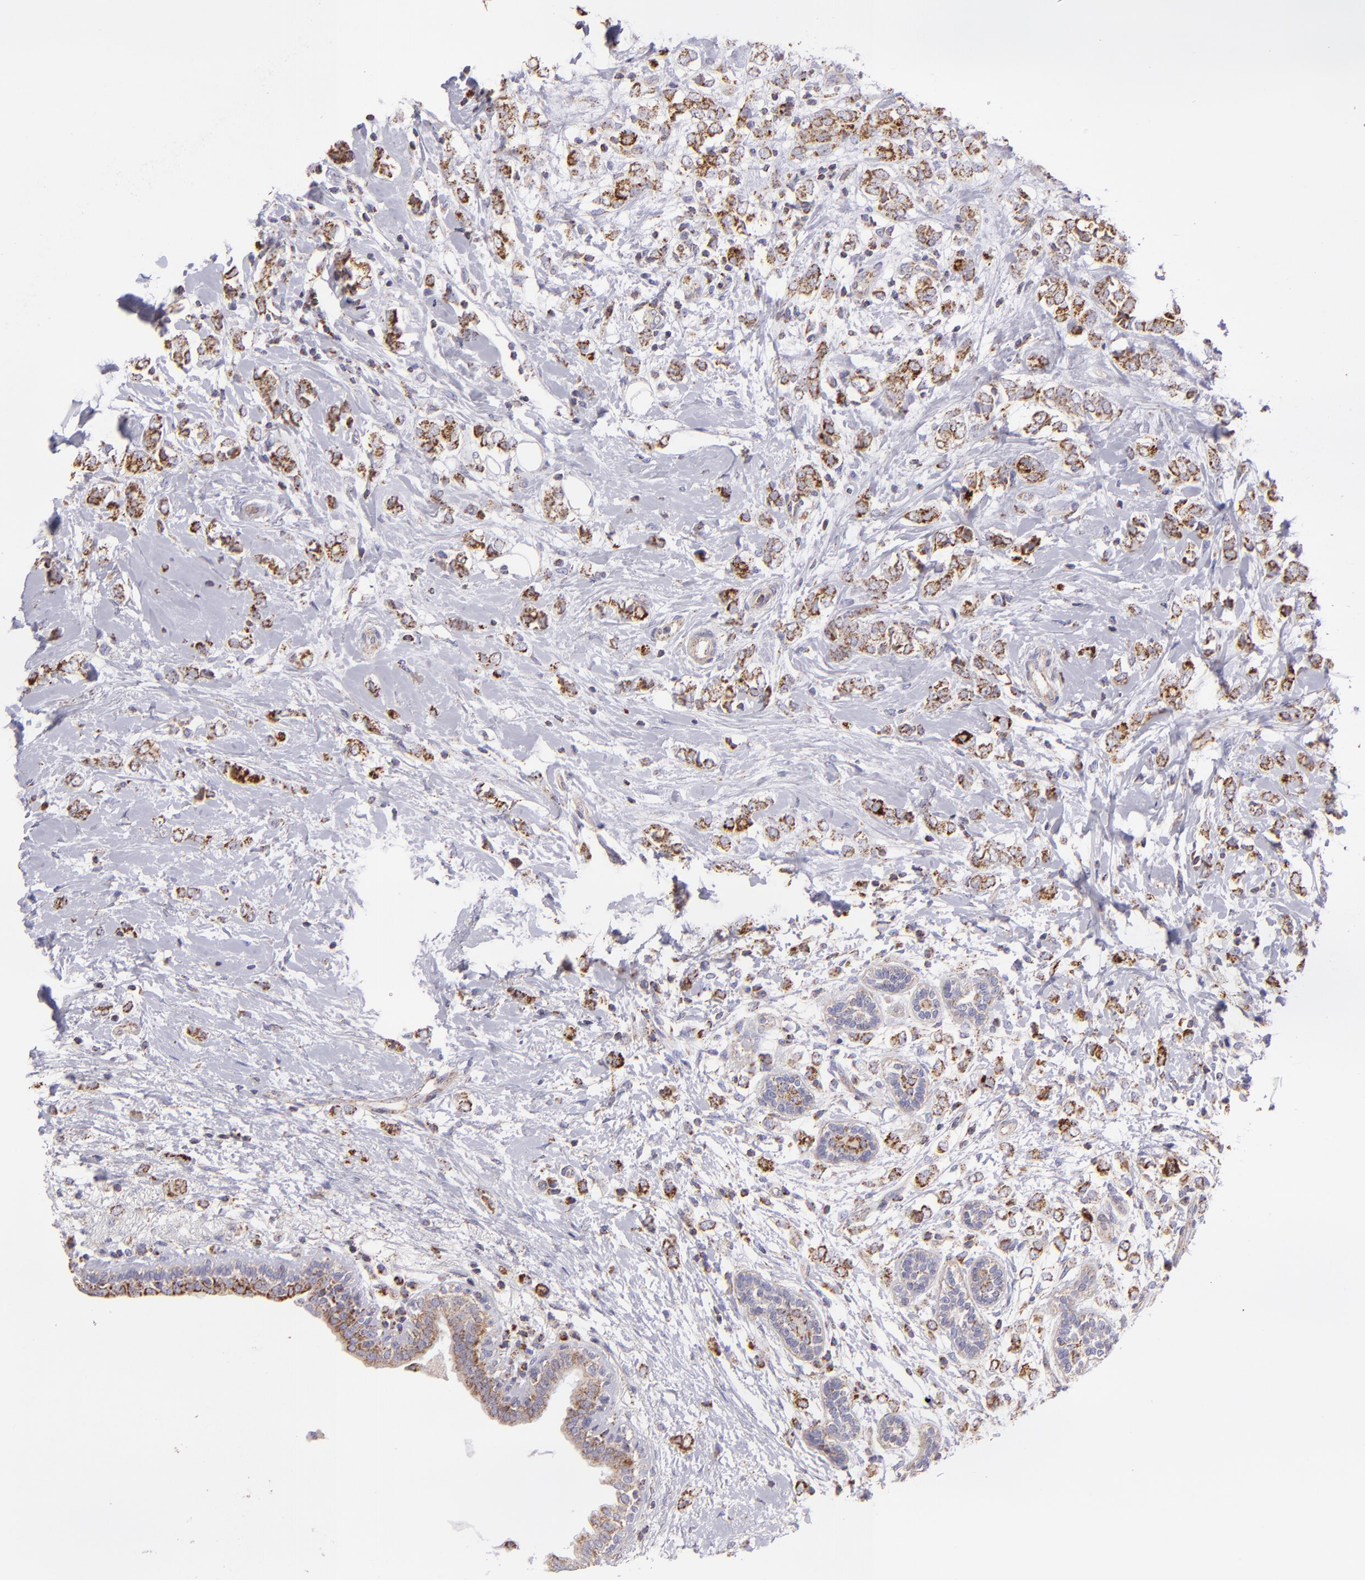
{"staining": {"intensity": "moderate", "quantity": ">75%", "location": "cytoplasmic/membranous"}, "tissue": "breast cancer", "cell_type": "Tumor cells", "image_type": "cancer", "snomed": [{"axis": "morphology", "description": "Normal tissue, NOS"}, {"axis": "morphology", "description": "Lobular carcinoma"}, {"axis": "topography", "description": "Breast"}], "caption": "Breast cancer (lobular carcinoma) stained with DAB (3,3'-diaminobenzidine) immunohistochemistry exhibits medium levels of moderate cytoplasmic/membranous expression in approximately >75% of tumor cells.", "gene": "HSPD1", "patient": {"sex": "female", "age": 47}}